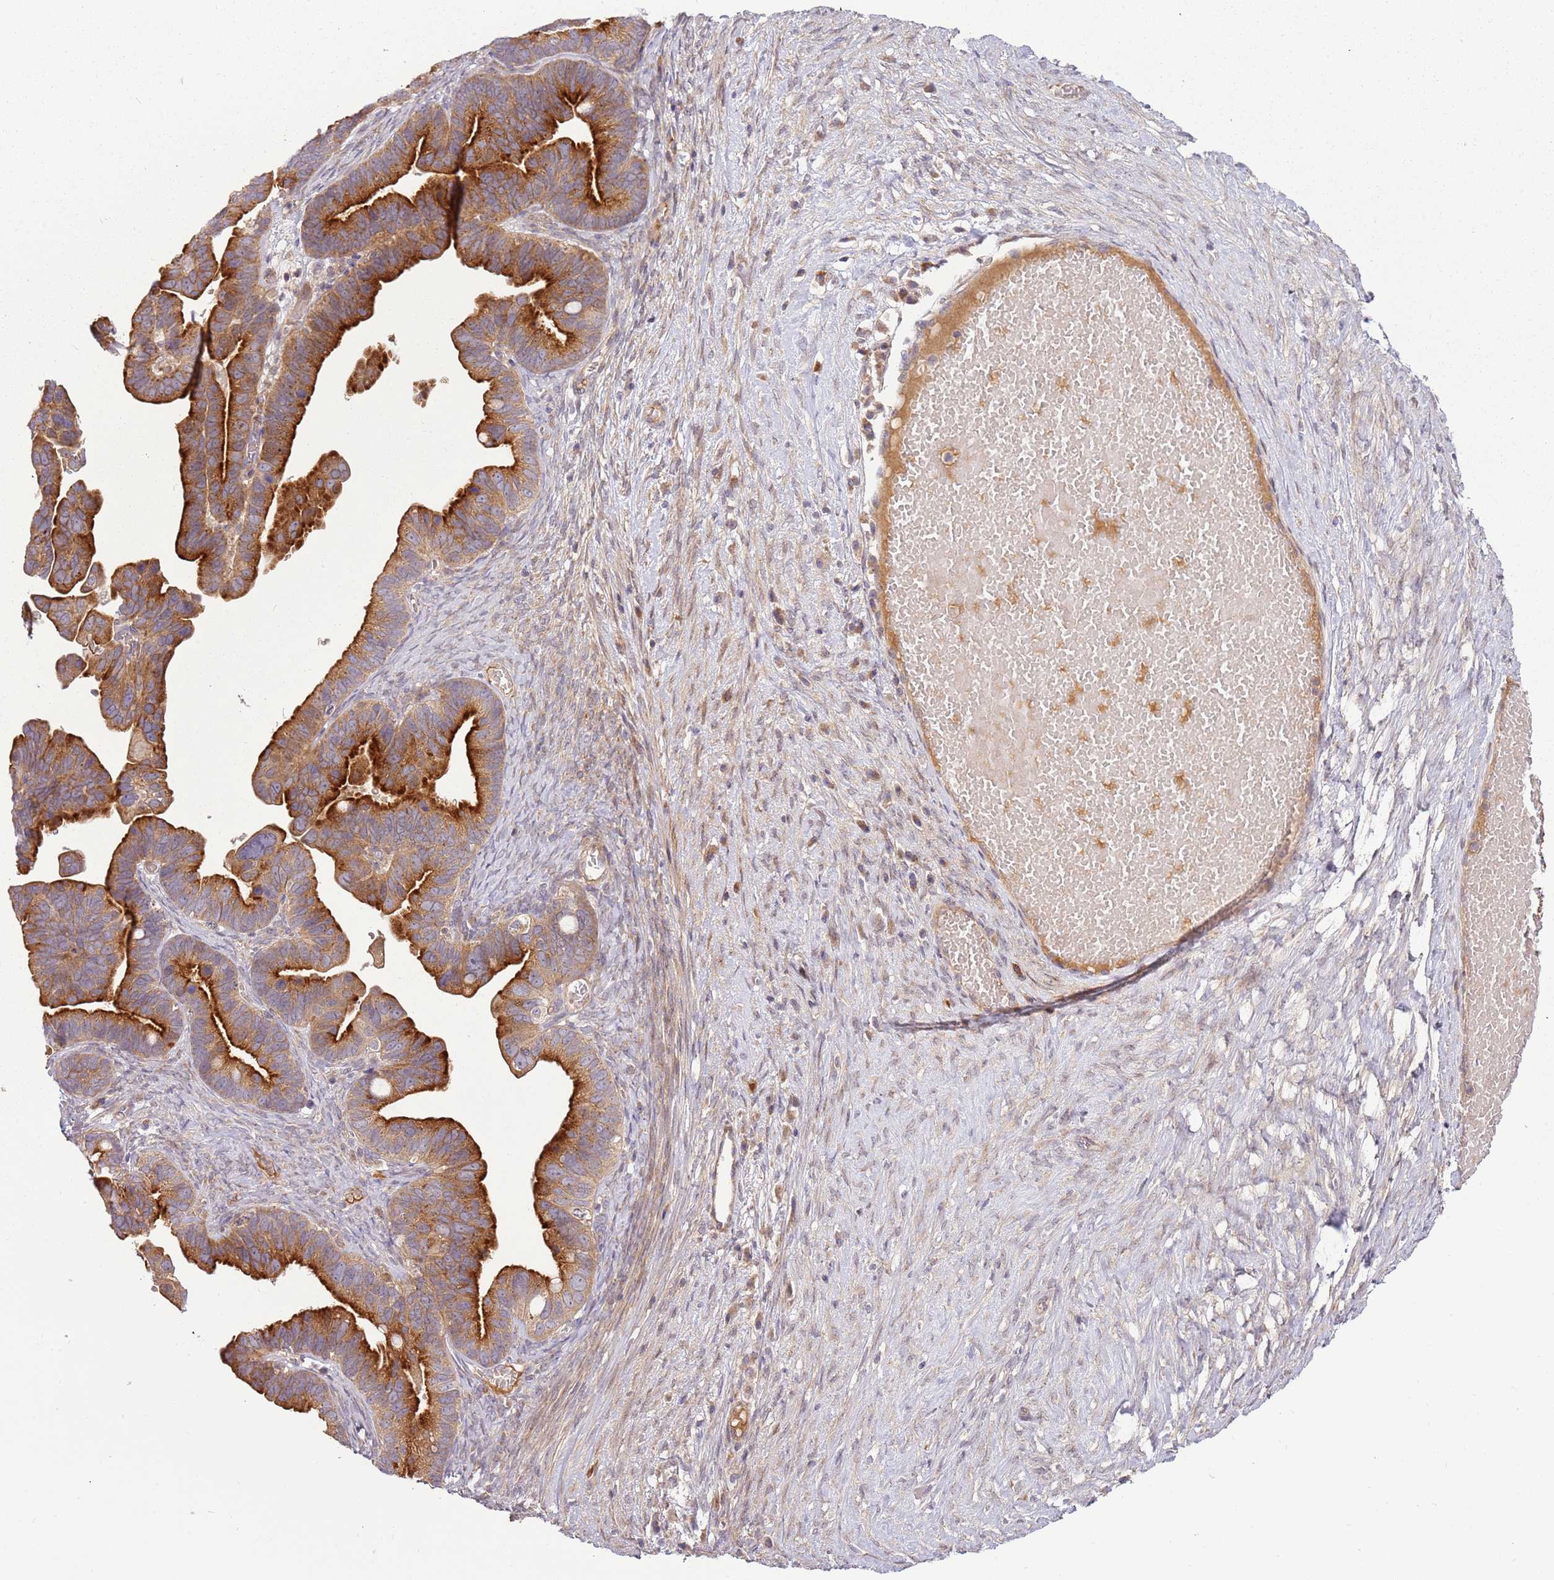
{"staining": {"intensity": "strong", "quantity": ">75%", "location": "cytoplasmic/membranous"}, "tissue": "ovarian cancer", "cell_type": "Tumor cells", "image_type": "cancer", "snomed": [{"axis": "morphology", "description": "Cystadenocarcinoma, serous, NOS"}, {"axis": "topography", "description": "Ovary"}], "caption": "IHC histopathology image of neoplastic tissue: ovarian serous cystadenocarcinoma stained using immunohistochemistry (IHC) shows high levels of strong protein expression localized specifically in the cytoplasmic/membranous of tumor cells, appearing as a cytoplasmic/membranous brown color.", "gene": "RNF128", "patient": {"sex": "female", "age": 56}}